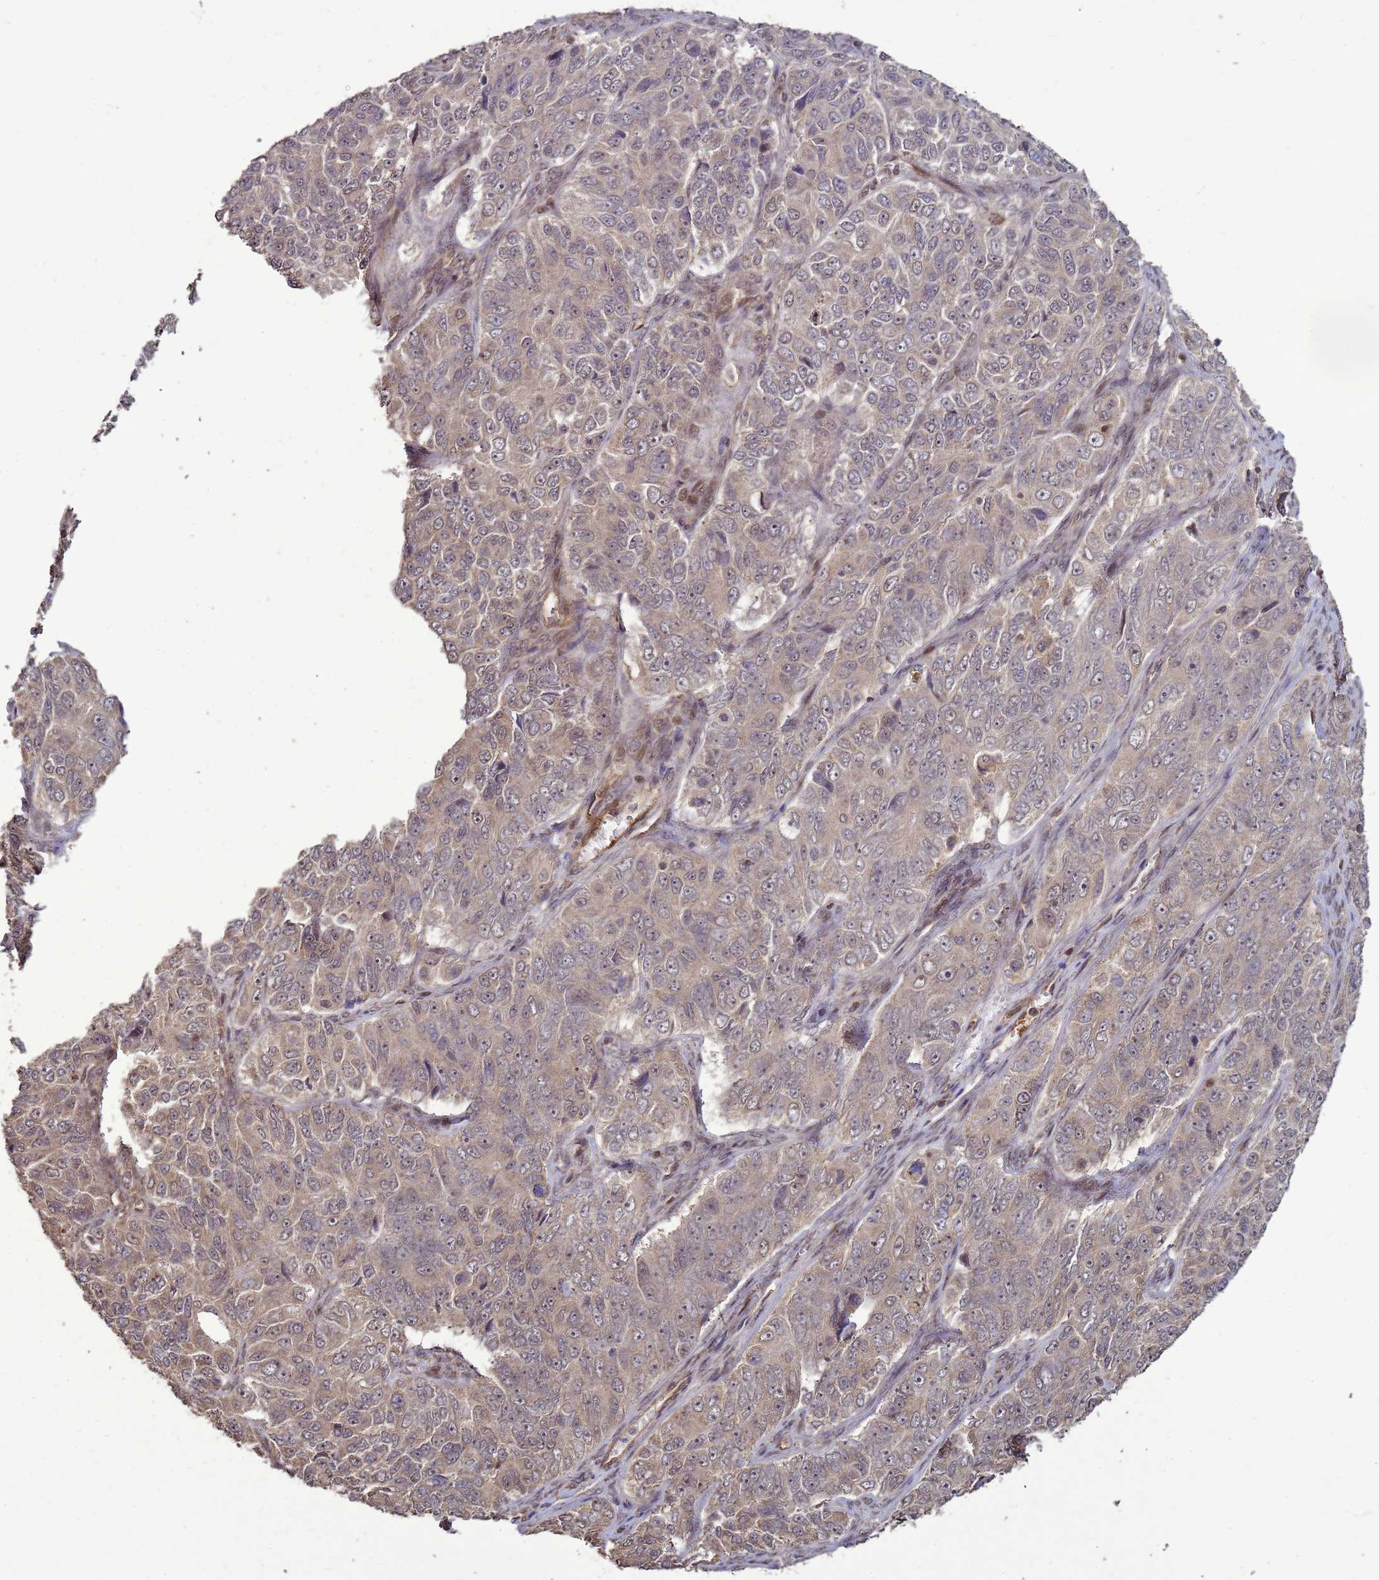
{"staining": {"intensity": "weak", "quantity": "<25%", "location": "cytoplasmic/membranous,nuclear"}, "tissue": "ovarian cancer", "cell_type": "Tumor cells", "image_type": "cancer", "snomed": [{"axis": "morphology", "description": "Carcinoma, endometroid"}, {"axis": "topography", "description": "Ovary"}], "caption": "A histopathology image of ovarian endometroid carcinoma stained for a protein shows no brown staining in tumor cells. (DAB immunohistochemistry (IHC) with hematoxylin counter stain).", "gene": "CRBN", "patient": {"sex": "female", "age": 51}}